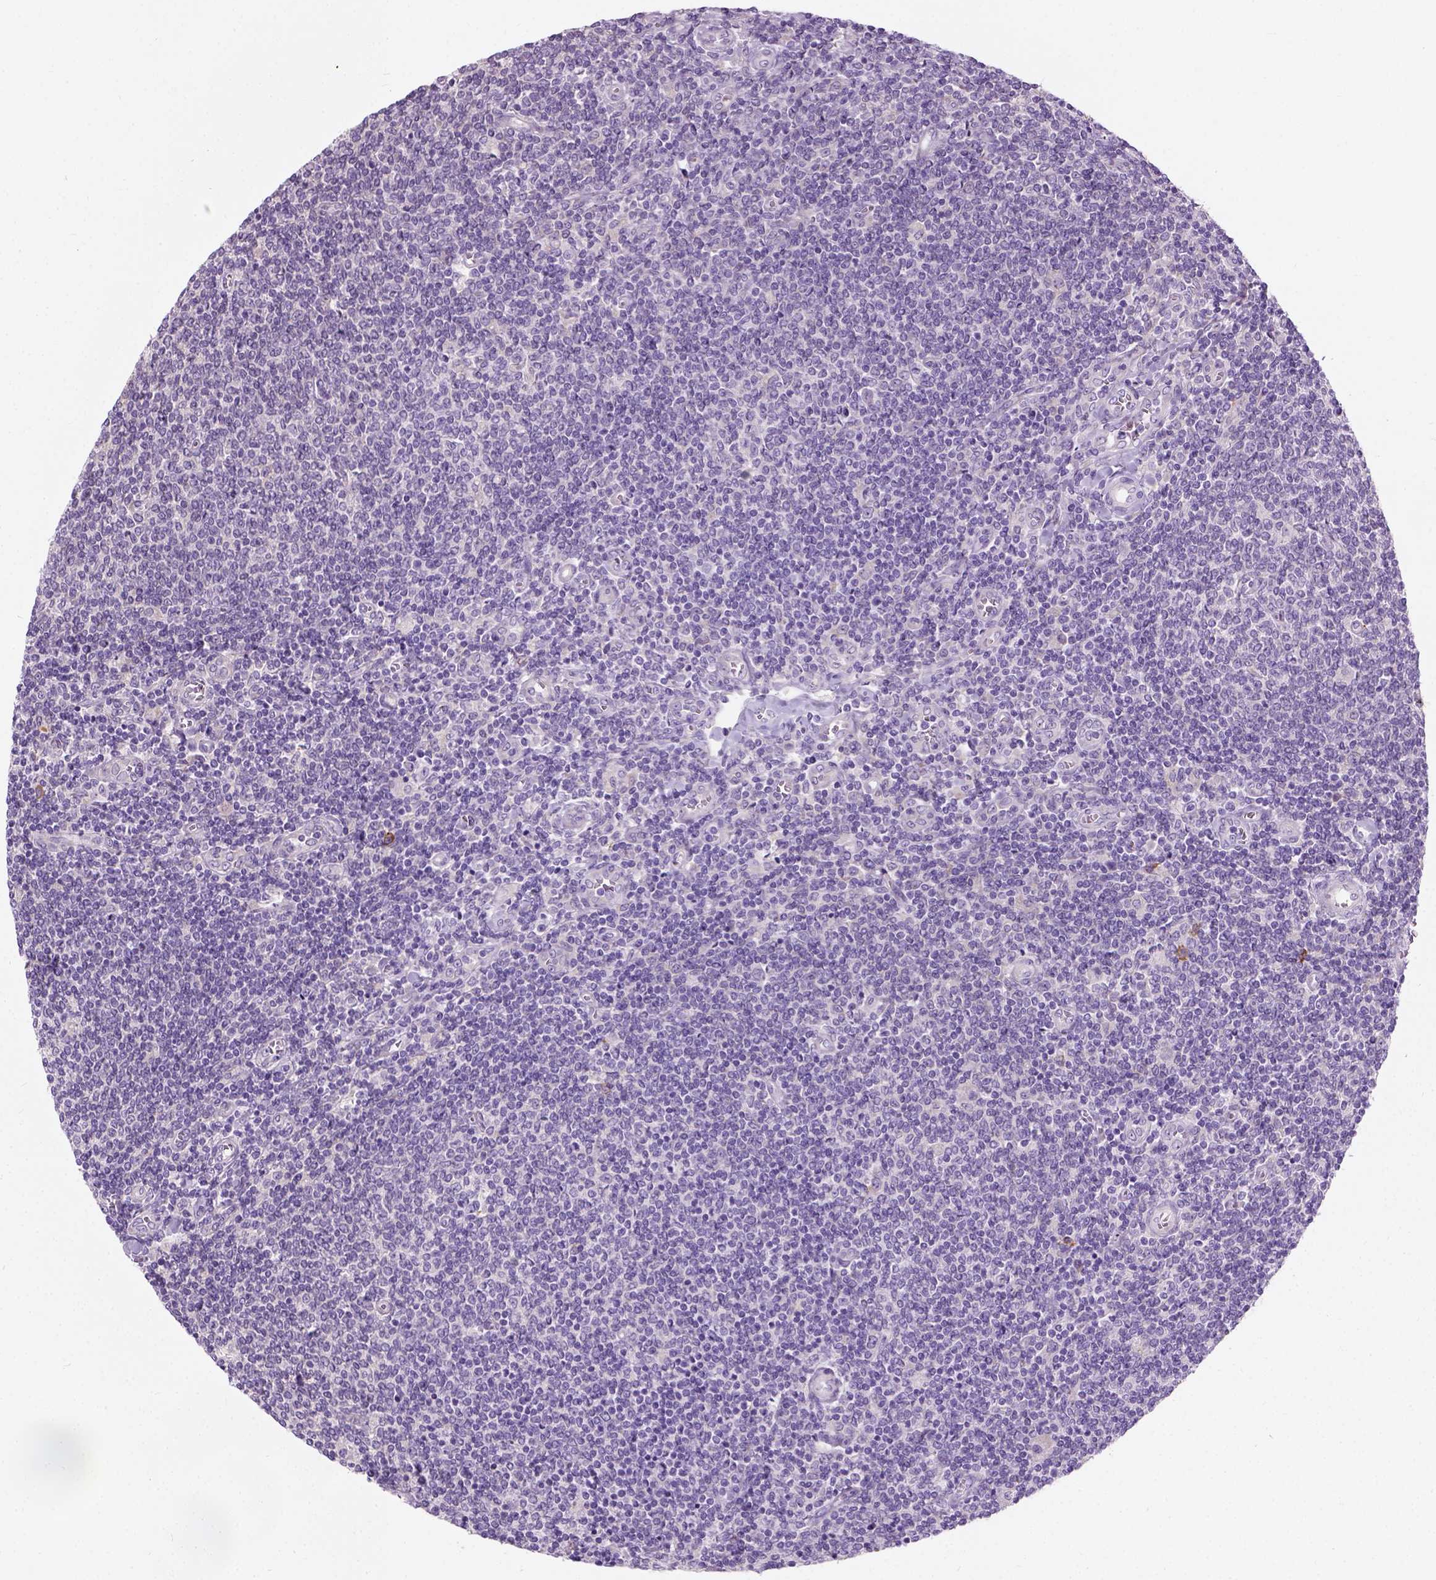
{"staining": {"intensity": "negative", "quantity": "none", "location": "none"}, "tissue": "lymphoma", "cell_type": "Tumor cells", "image_type": "cancer", "snomed": [{"axis": "morphology", "description": "Malignant lymphoma, non-Hodgkin's type, Low grade"}, {"axis": "topography", "description": "Lymph node"}], "caption": "Lymphoma was stained to show a protein in brown. There is no significant expression in tumor cells.", "gene": "TRIM72", "patient": {"sex": "male", "age": 52}}